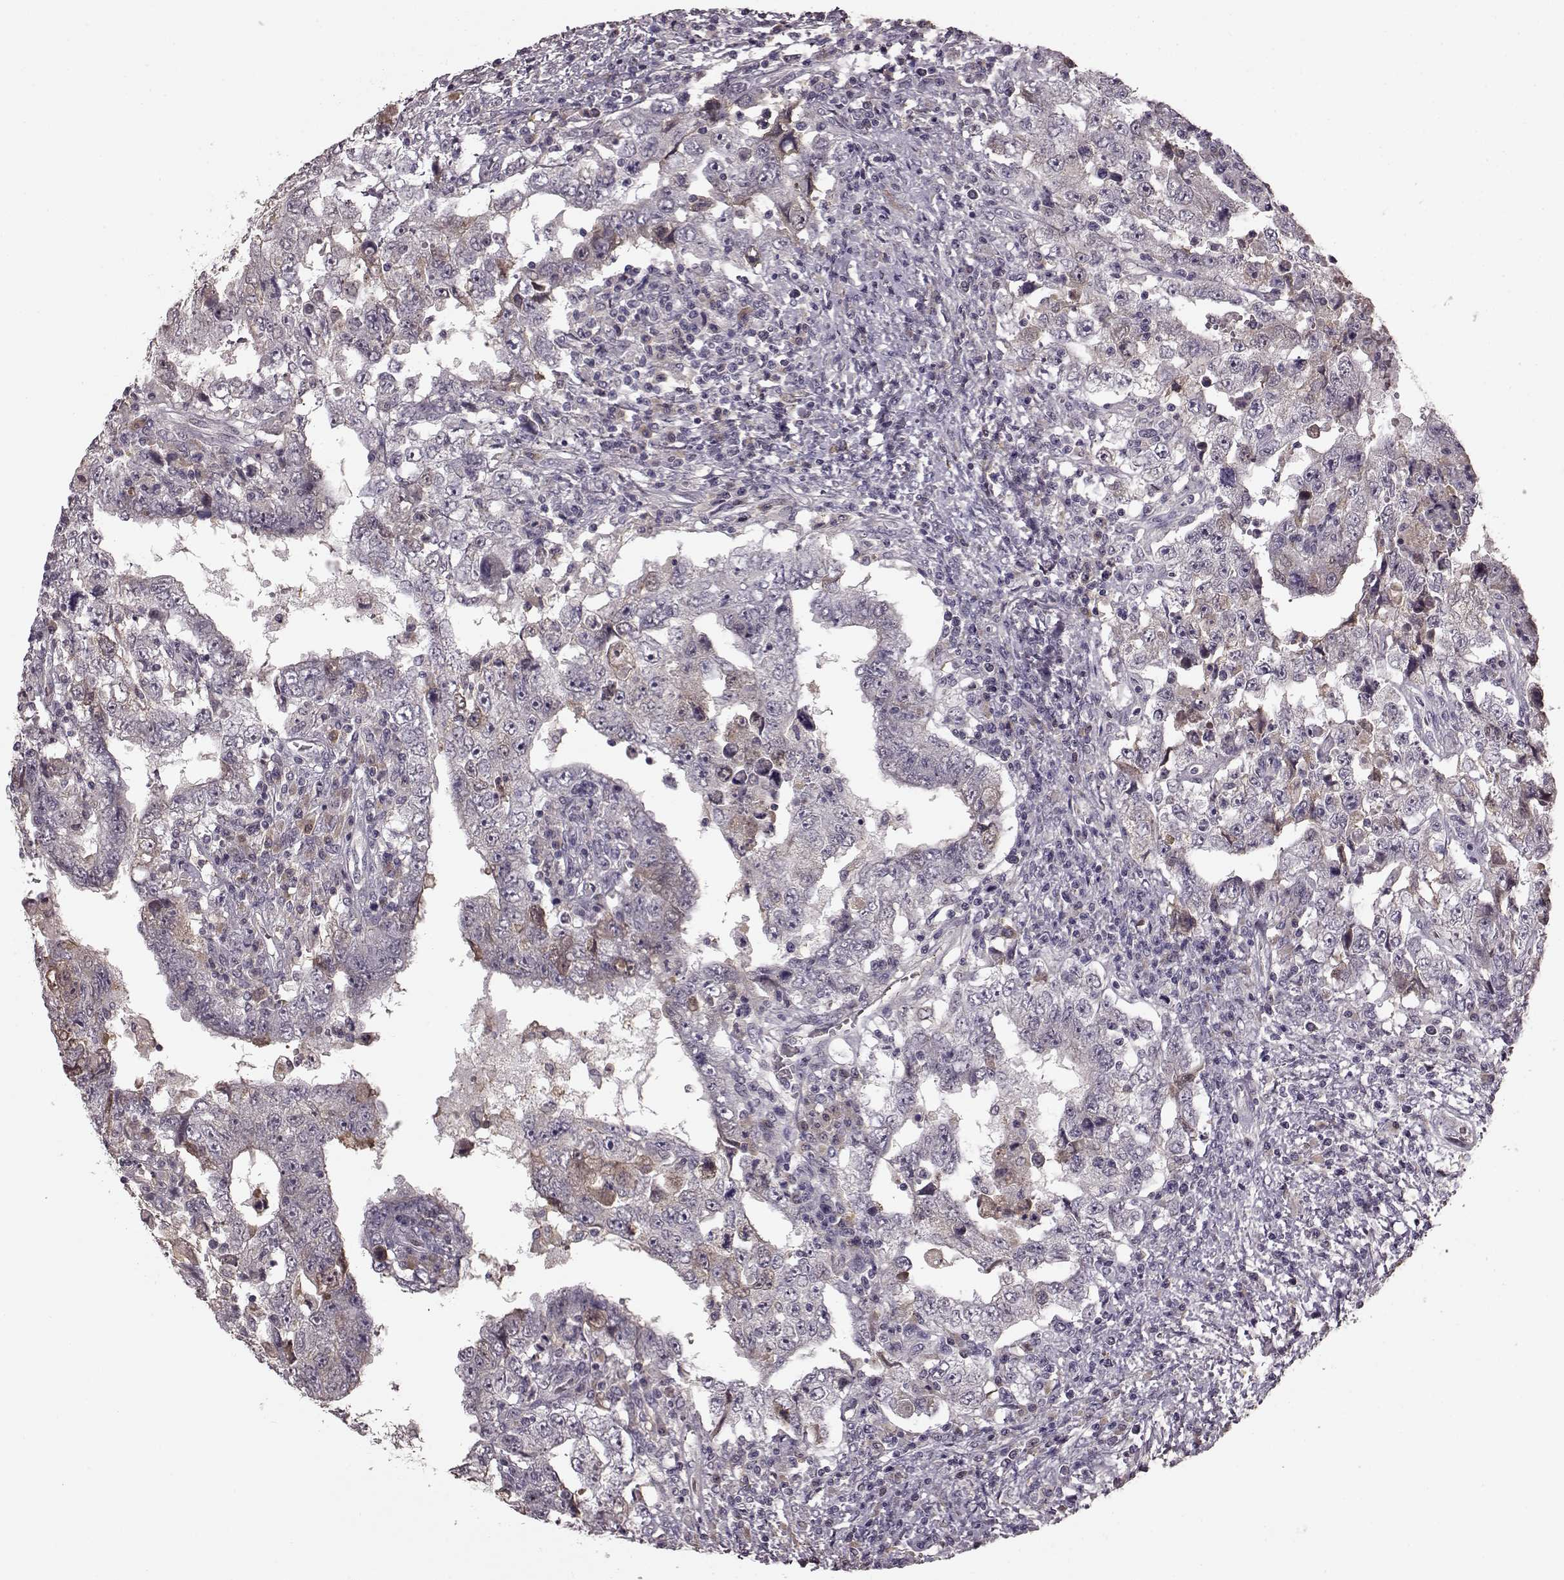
{"staining": {"intensity": "negative", "quantity": "none", "location": "none"}, "tissue": "testis cancer", "cell_type": "Tumor cells", "image_type": "cancer", "snomed": [{"axis": "morphology", "description": "Carcinoma, Embryonal, NOS"}, {"axis": "topography", "description": "Testis"}], "caption": "Tumor cells are negative for protein expression in human embryonal carcinoma (testis).", "gene": "NRL", "patient": {"sex": "male", "age": 26}}